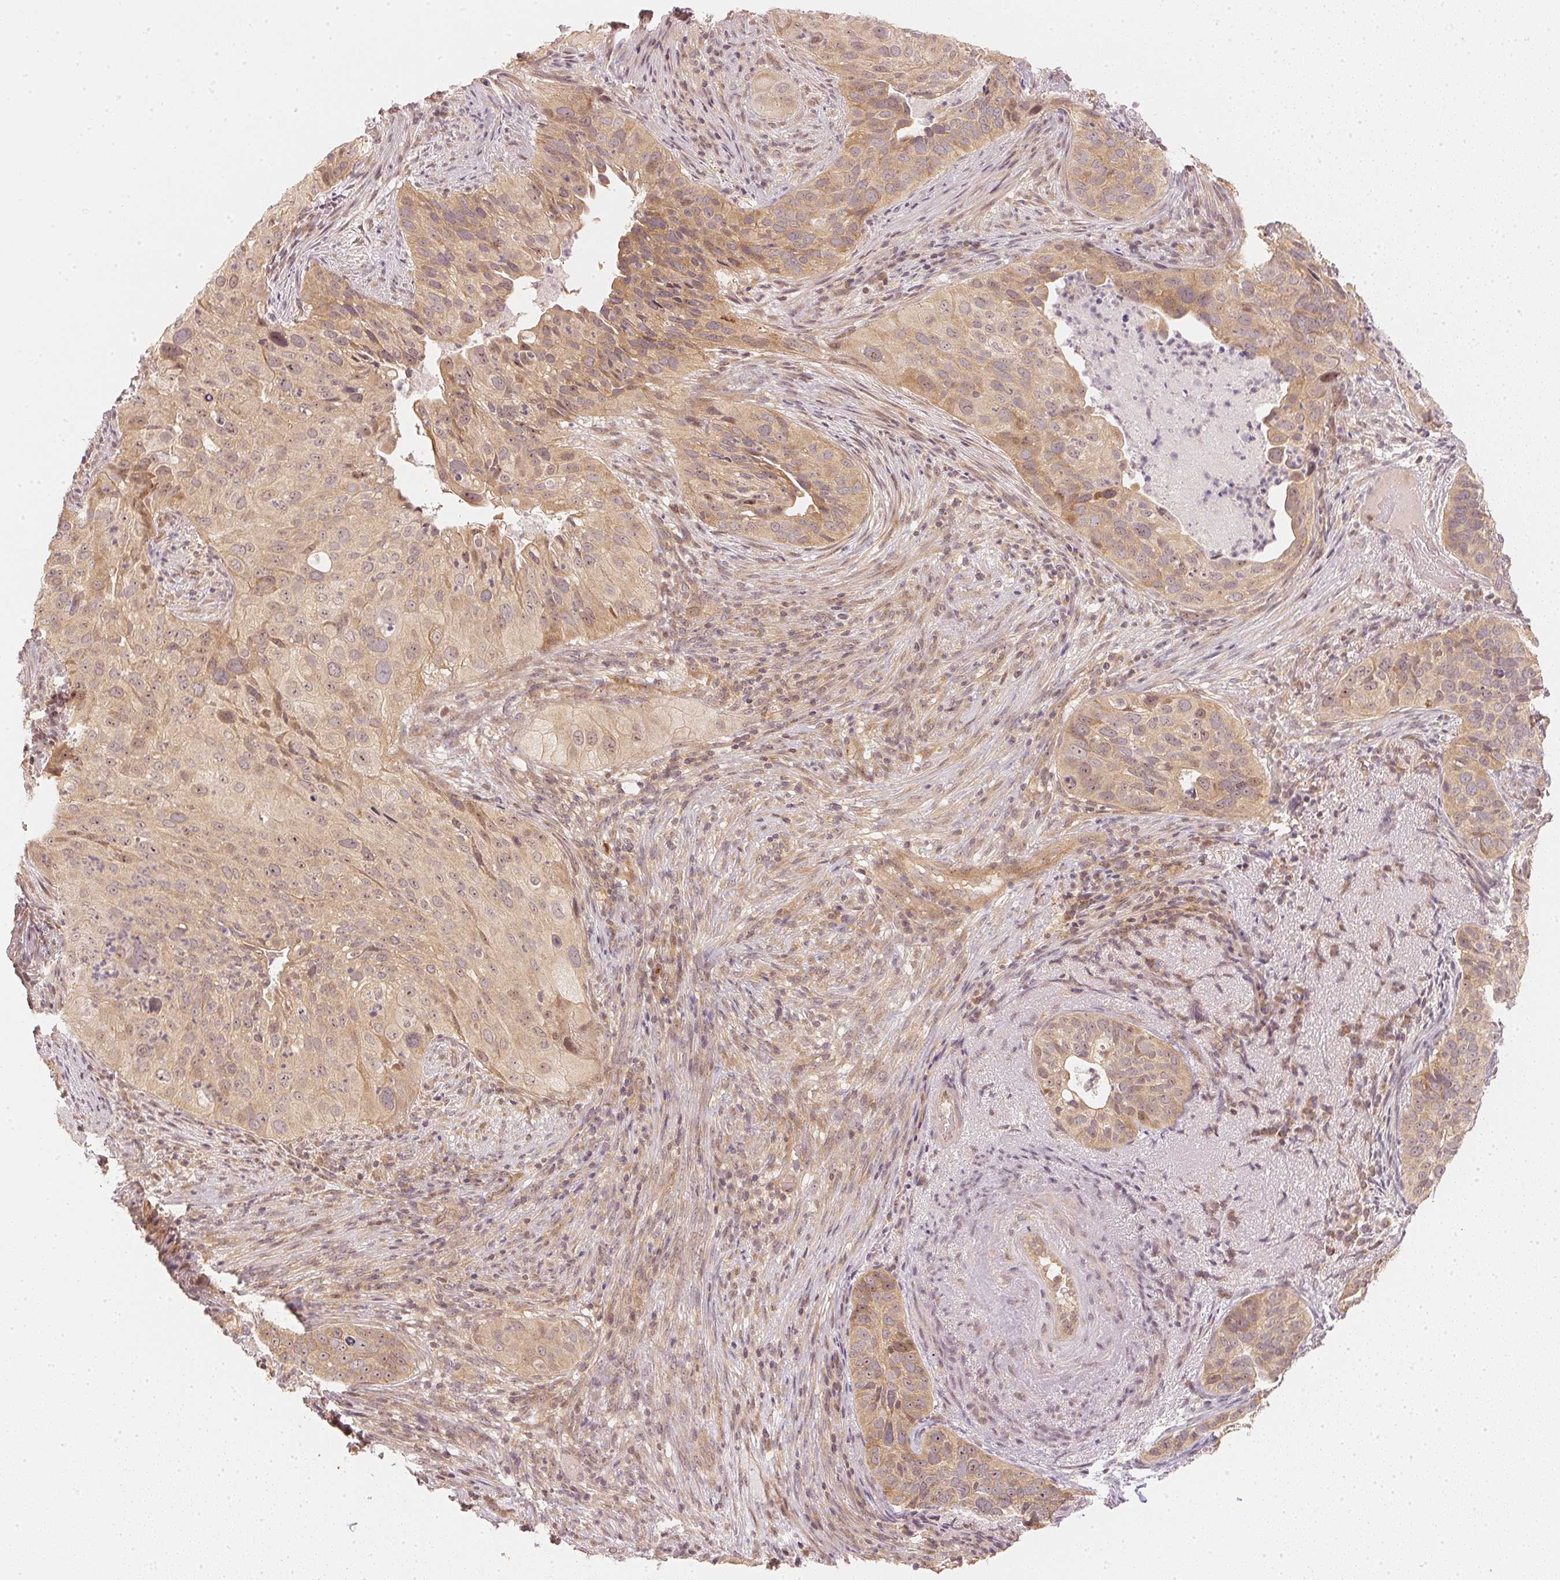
{"staining": {"intensity": "weak", "quantity": ">75%", "location": "cytoplasmic/membranous,nuclear"}, "tissue": "cervical cancer", "cell_type": "Tumor cells", "image_type": "cancer", "snomed": [{"axis": "morphology", "description": "Squamous cell carcinoma, NOS"}, {"axis": "topography", "description": "Cervix"}], "caption": "Immunohistochemical staining of cervical cancer (squamous cell carcinoma) displays low levels of weak cytoplasmic/membranous and nuclear protein expression in about >75% of tumor cells.", "gene": "WDR54", "patient": {"sex": "female", "age": 38}}